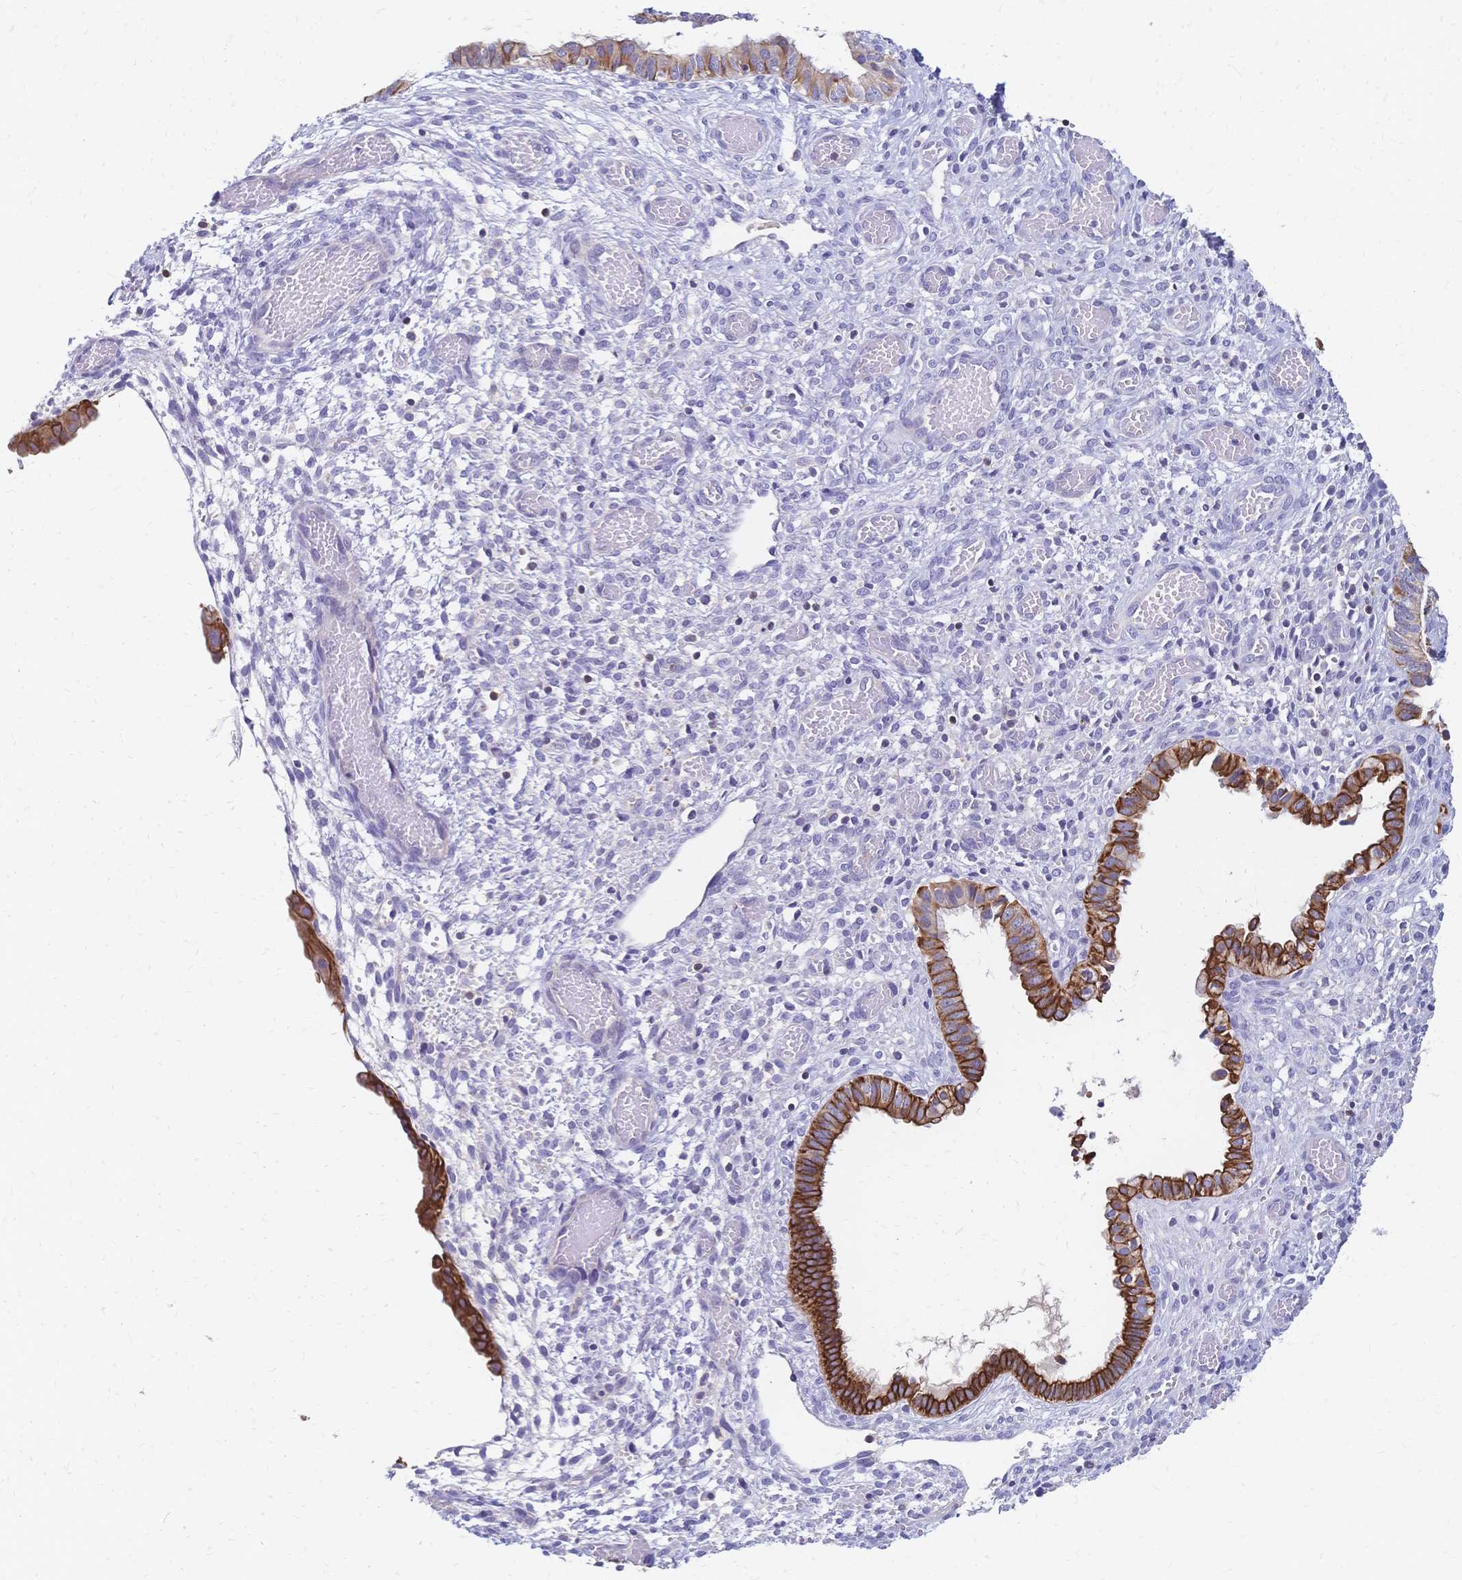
{"staining": {"intensity": "strong", "quantity": ">75%", "location": "cytoplasmic/membranous"}, "tissue": "cervical cancer", "cell_type": "Tumor cells", "image_type": "cancer", "snomed": [{"axis": "morphology", "description": "Squamous cell carcinoma, NOS"}, {"axis": "topography", "description": "Cervix"}], "caption": "IHC (DAB (3,3'-diaminobenzidine)) staining of squamous cell carcinoma (cervical) exhibits strong cytoplasmic/membranous protein staining in about >75% of tumor cells.", "gene": "DTNB", "patient": {"sex": "female", "age": 59}}